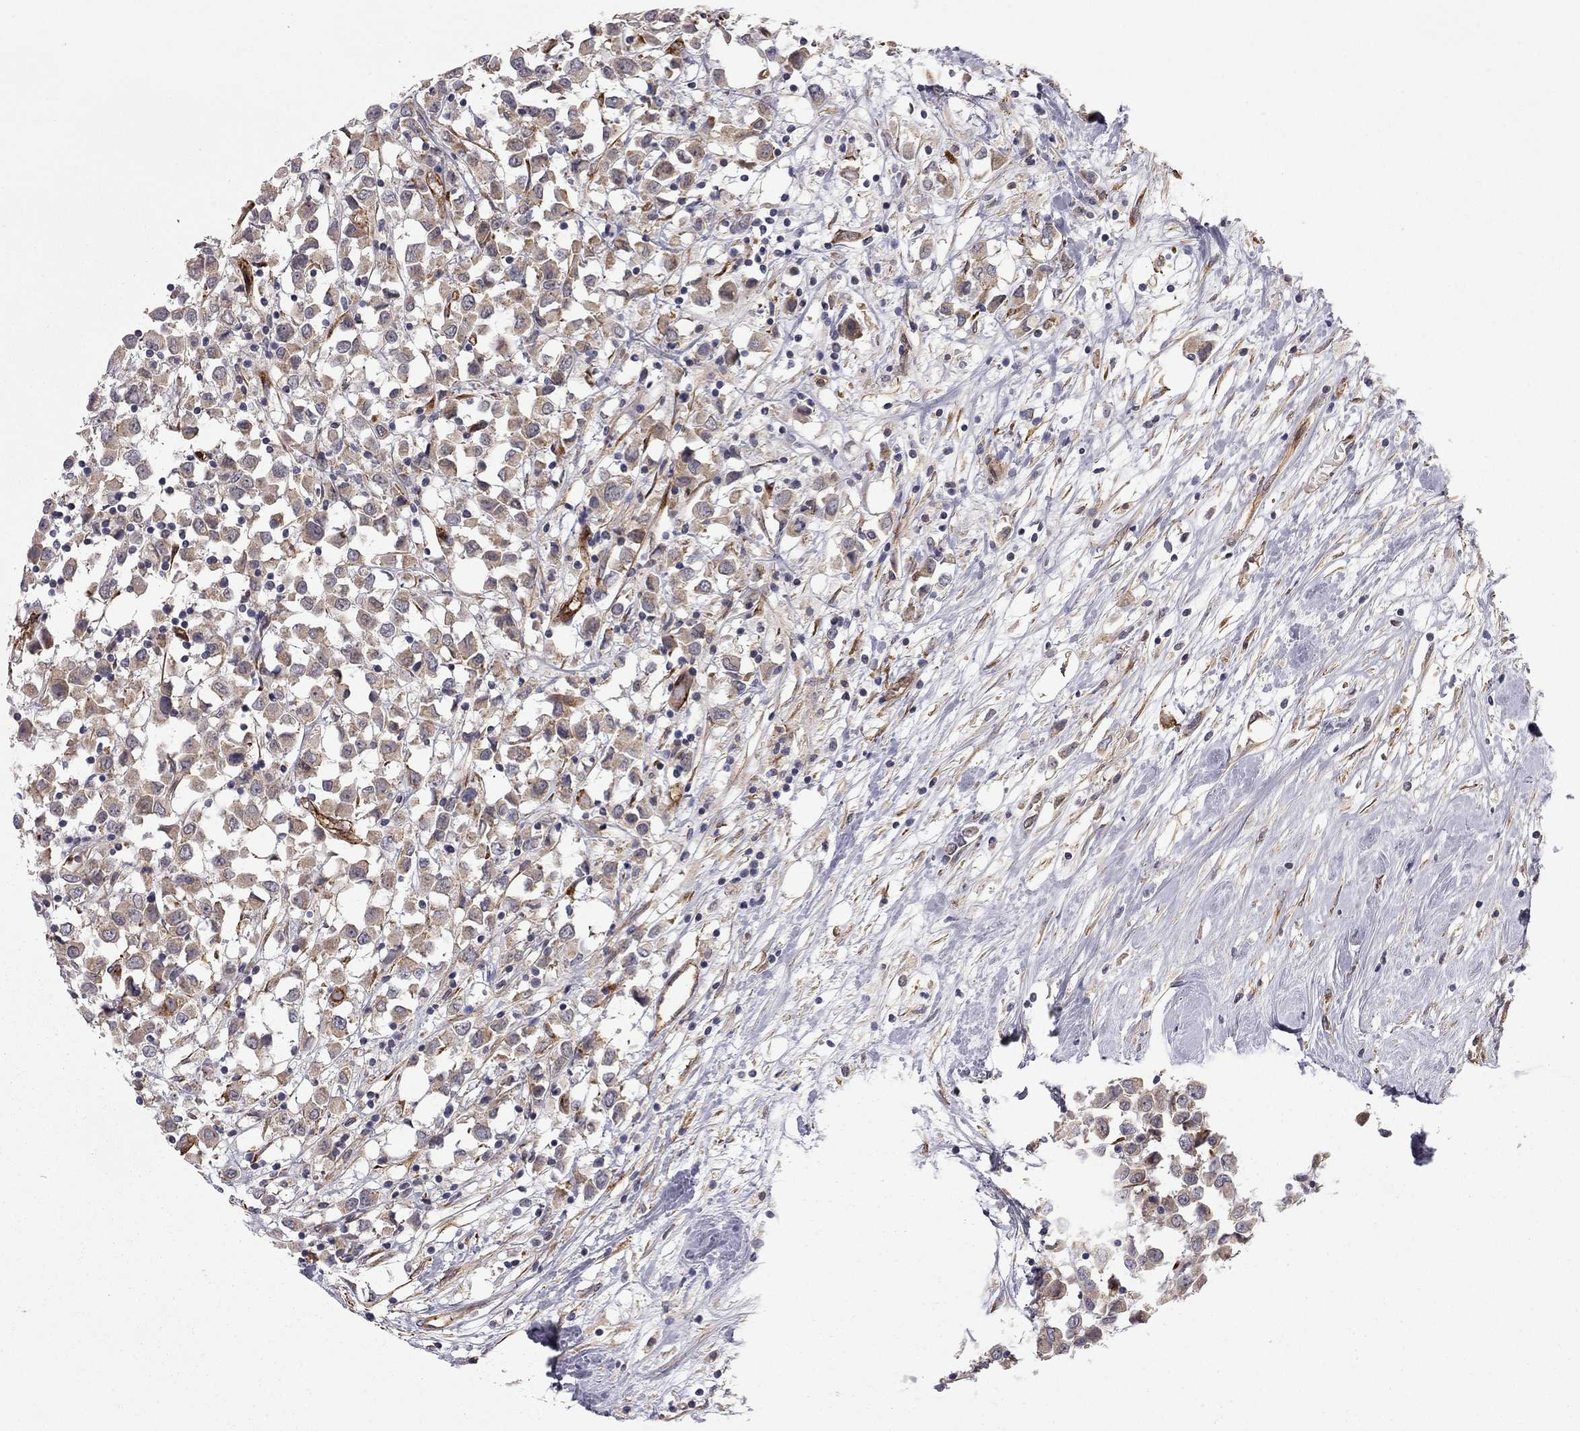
{"staining": {"intensity": "moderate", "quantity": ">75%", "location": "cytoplasmic/membranous"}, "tissue": "breast cancer", "cell_type": "Tumor cells", "image_type": "cancer", "snomed": [{"axis": "morphology", "description": "Duct carcinoma"}, {"axis": "topography", "description": "Breast"}], "caption": "Breast invasive ductal carcinoma was stained to show a protein in brown. There is medium levels of moderate cytoplasmic/membranous staining in approximately >75% of tumor cells.", "gene": "EXOC3L2", "patient": {"sex": "female", "age": 61}}